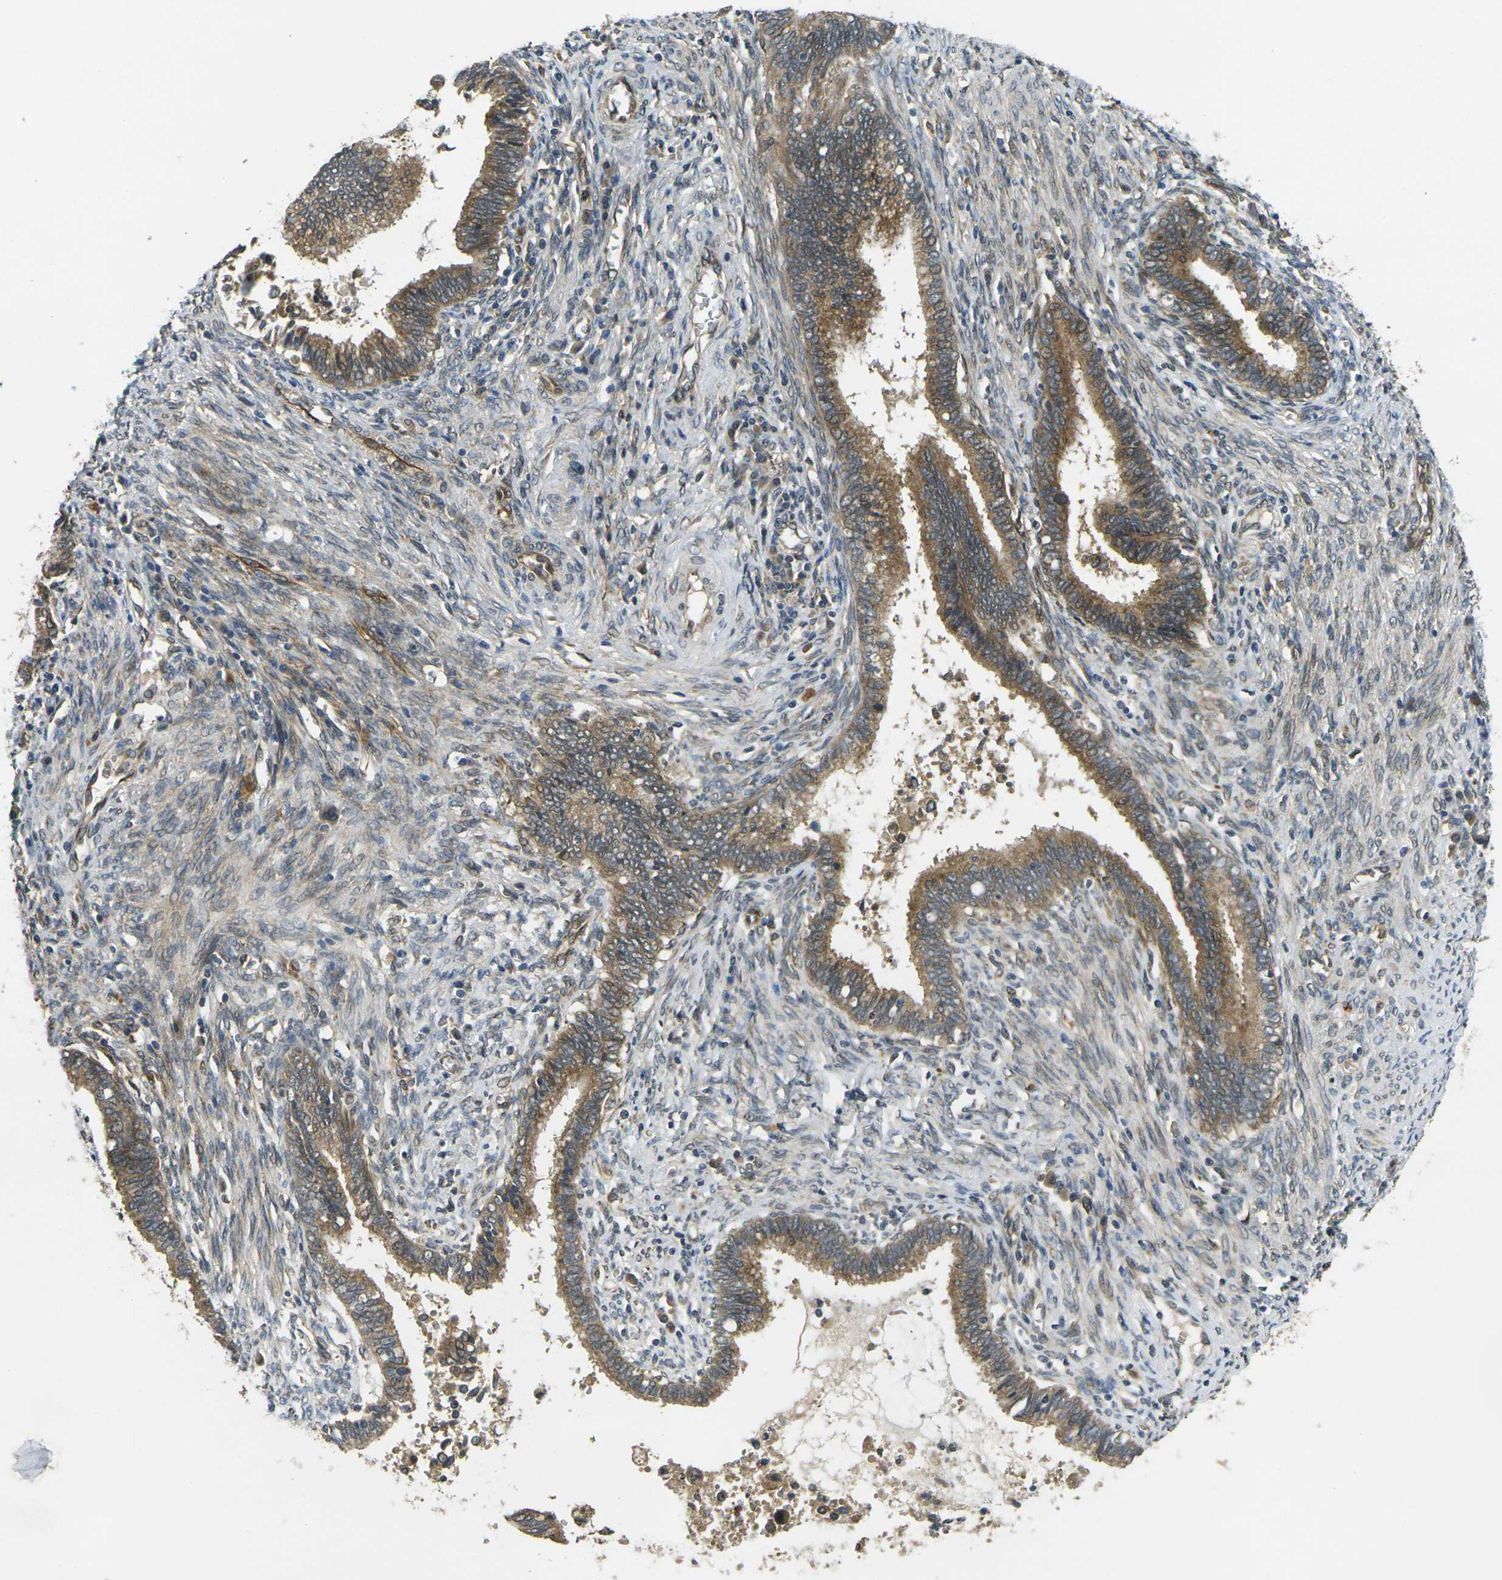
{"staining": {"intensity": "moderate", "quantity": ">75%", "location": "cytoplasmic/membranous"}, "tissue": "cervical cancer", "cell_type": "Tumor cells", "image_type": "cancer", "snomed": [{"axis": "morphology", "description": "Adenocarcinoma, NOS"}, {"axis": "topography", "description": "Cervix"}], "caption": "The histopathology image displays immunohistochemical staining of adenocarcinoma (cervical). There is moderate cytoplasmic/membranous expression is seen in about >75% of tumor cells. Using DAB (3,3'-diaminobenzidine) (brown) and hematoxylin (blue) stains, captured at high magnification using brightfield microscopy.", "gene": "FUT11", "patient": {"sex": "female", "age": 44}}